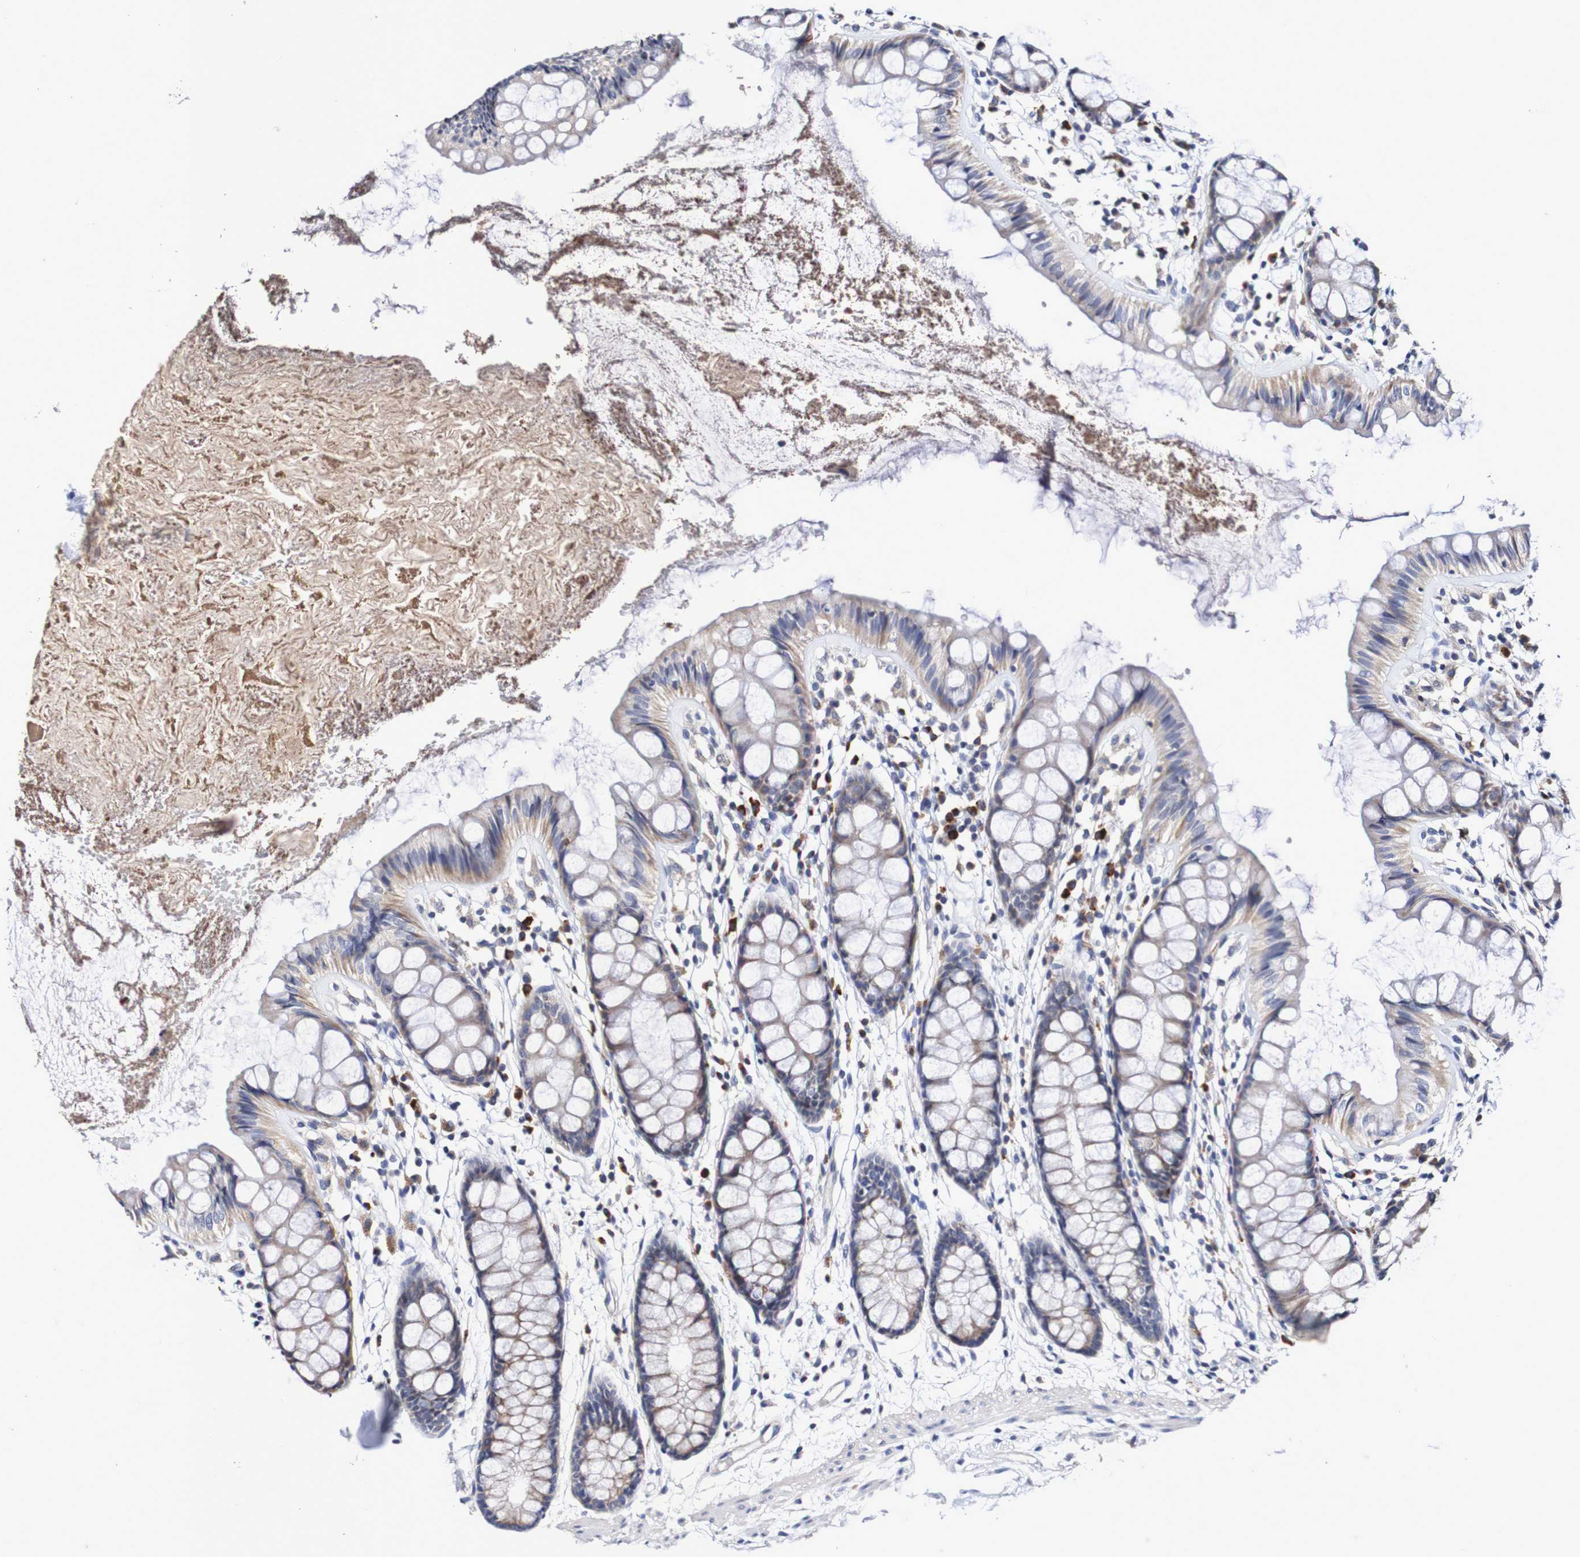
{"staining": {"intensity": "moderate", "quantity": "<25%", "location": "cytoplasmic/membranous"}, "tissue": "rectum", "cell_type": "Glandular cells", "image_type": "normal", "snomed": [{"axis": "morphology", "description": "Normal tissue, NOS"}, {"axis": "topography", "description": "Rectum"}], "caption": "Brown immunohistochemical staining in benign human rectum shows moderate cytoplasmic/membranous expression in about <25% of glandular cells.", "gene": "ACVR1C", "patient": {"sex": "female", "age": 66}}